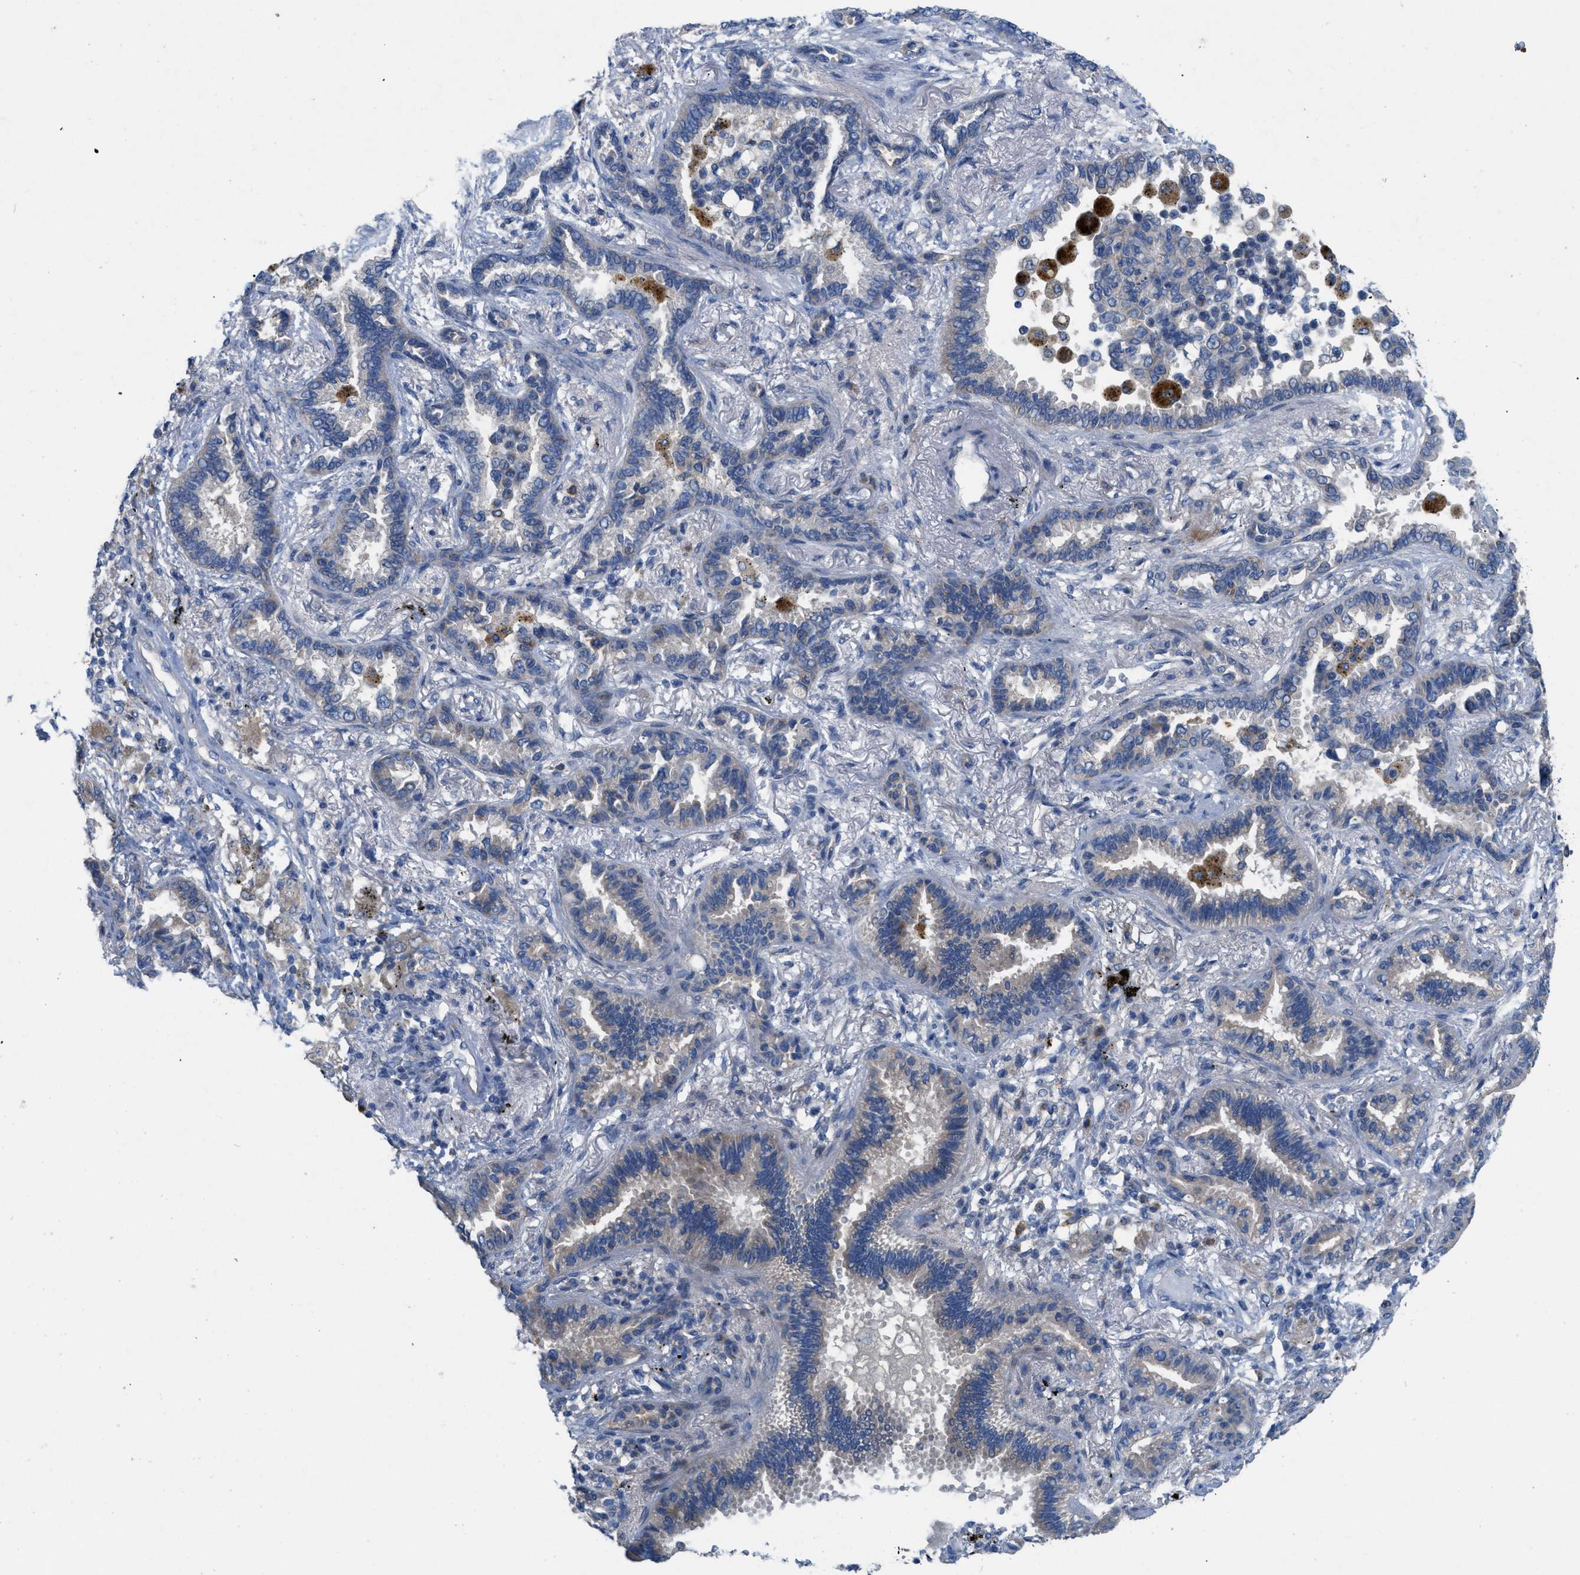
{"staining": {"intensity": "weak", "quantity": "<25%", "location": "cytoplasmic/membranous"}, "tissue": "lung cancer", "cell_type": "Tumor cells", "image_type": "cancer", "snomed": [{"axis": "morphology", "description": "Normal tissue, NOS"}, {"axis": "morphology", "description": "Adenocarcinoma, NOS"}, {"axis": "topography", "description": "Lung"}], "caption": "Tumor cells show no significant protein positivity in lung cancer.", "gene": "PLPPR5", "patient": {"sex": "male", "age": 59}}